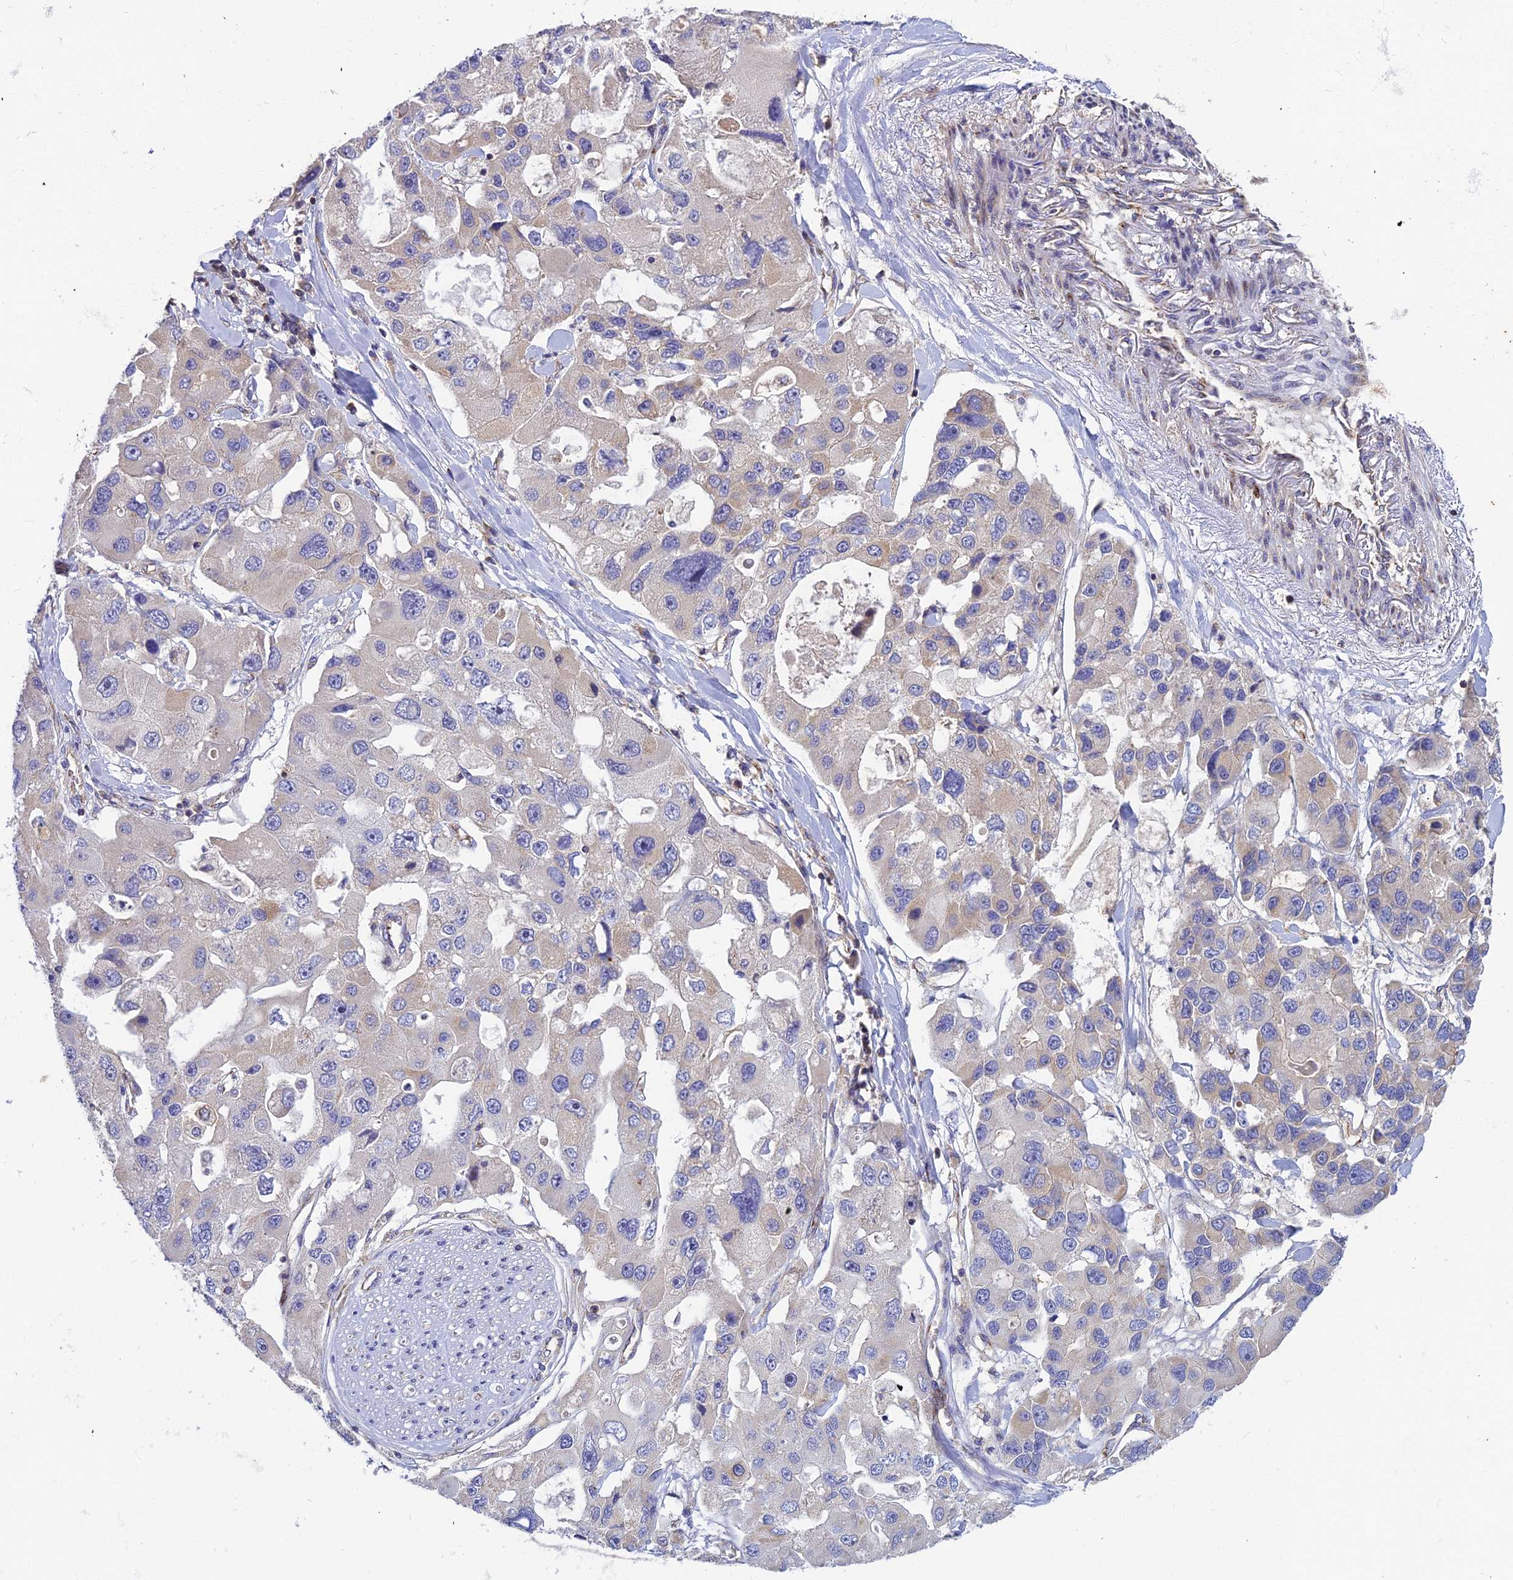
{"staining": {"intensity": "negative", "quantity": "none", "location": "none"}, "tissue": "lung cancer", "cell_type": "Tumor cells", "image_type": "cancer", "snomed": [{"axis": "morphology", "description": "Adenocarcinoma, NOS"}, {"axis": "topography", "description": "Lung"}], "caption": "Immunohistochemistry (IHC) histopathology image of neoplastic tissue: adenocarcinoma (lung) stained with DAB reveals no significant protein positivity in tumor cells.", "gene": "ASPHD1", "patient": {"sex": "female", "age": 54}}